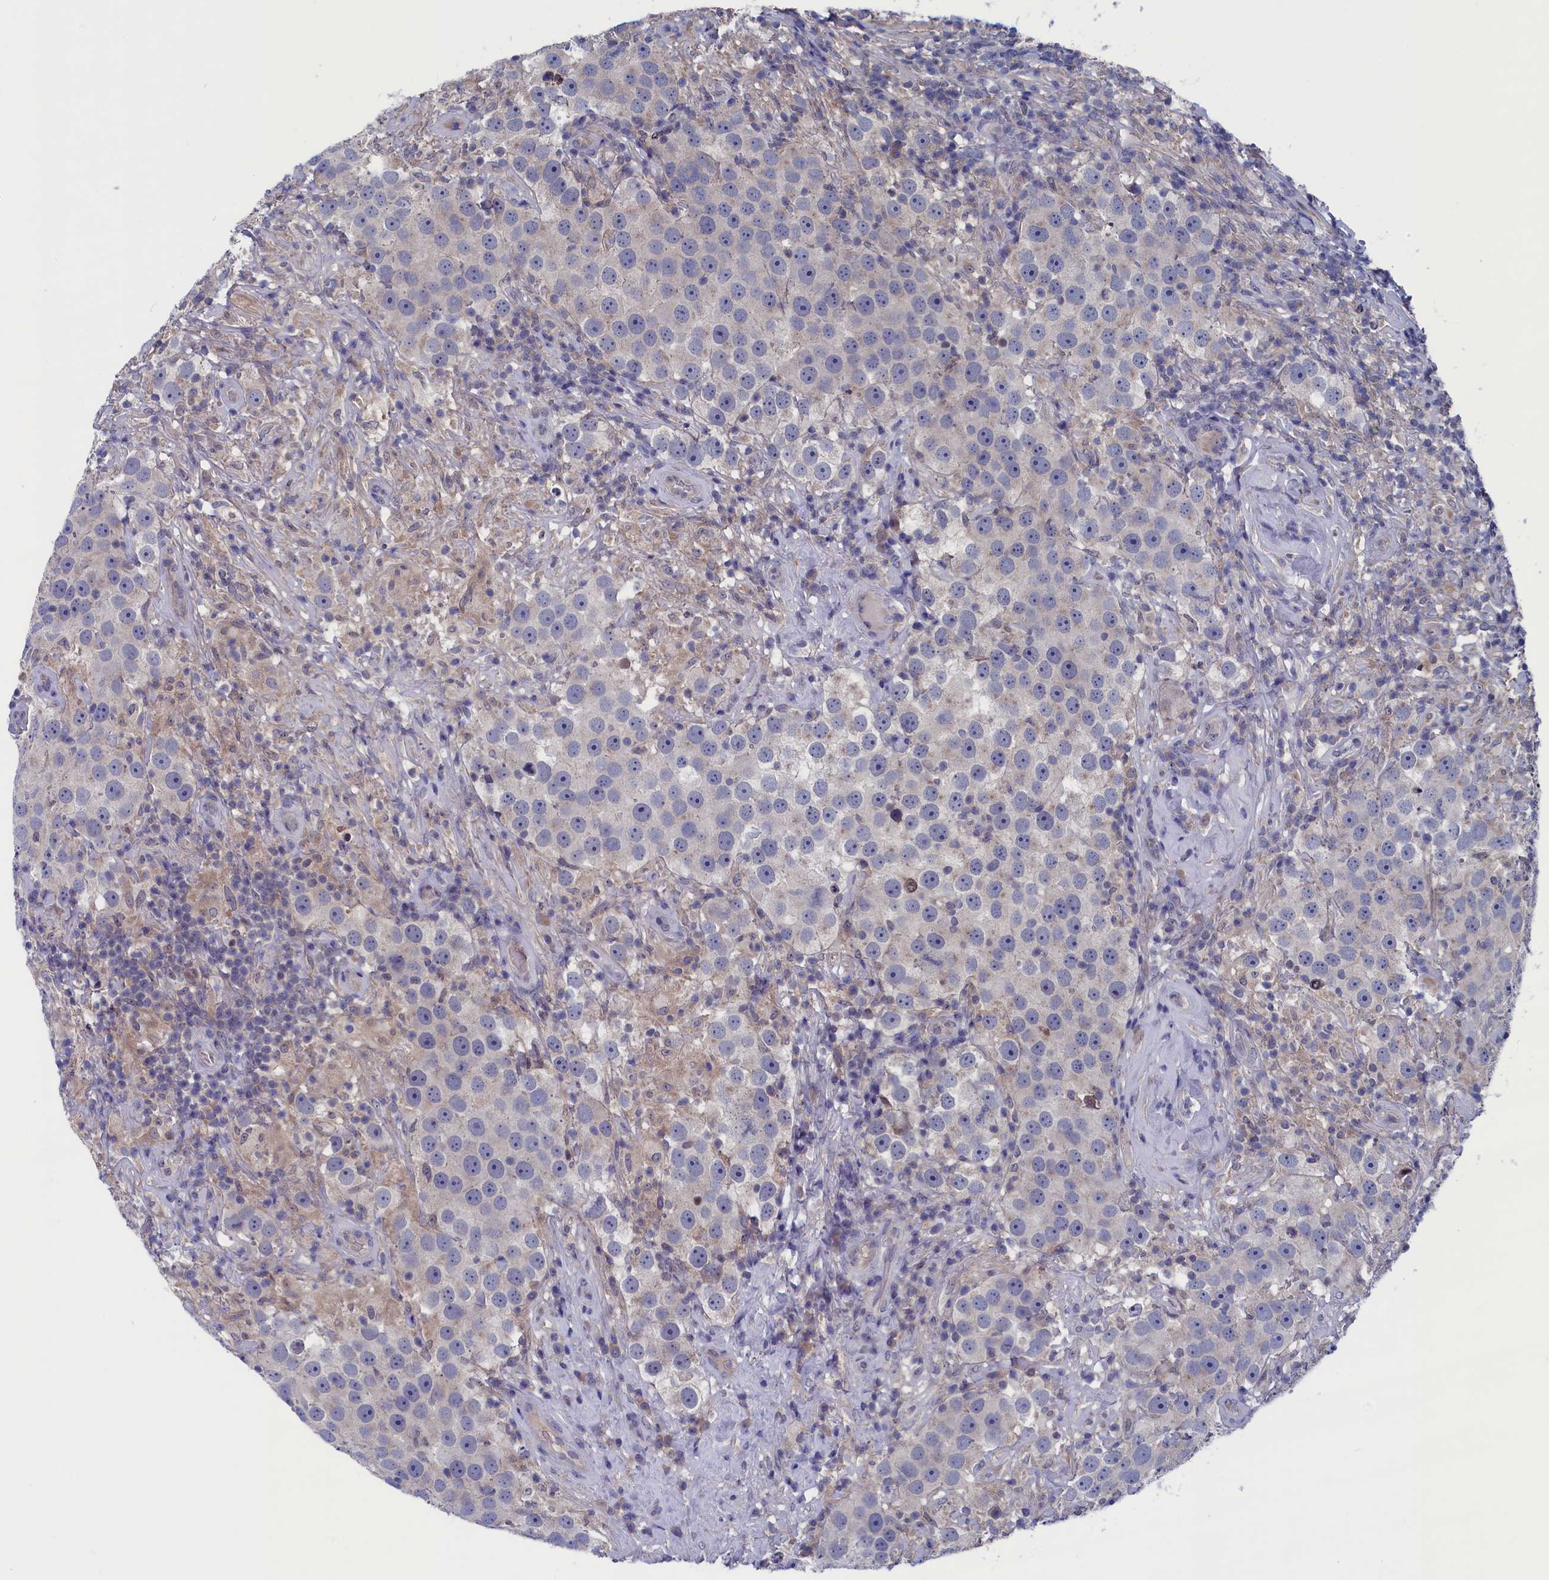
{"staining": {"intensity": "negative", "quantity": "none", "location": "none"}, "tissue": "testis cancer", "cell_type": "Tumor cells", "image_type": "cancer", "snomed": [{"axis": "morphology", "description": "Seminoma, NOS"}, {"axis": "topography", "description": "Testis"}], "caption": "Testis cancer (seminoma) was stained to show a protein in brown. There is no significant positivity in tumor cells. Brightfield microscopy of immunohistochemistry stained with DAB (brown) and hematoxylin (blue), captured at high magnification.", "gene": "SPATA13", "patient": {"sex": "male", "age": 49}}